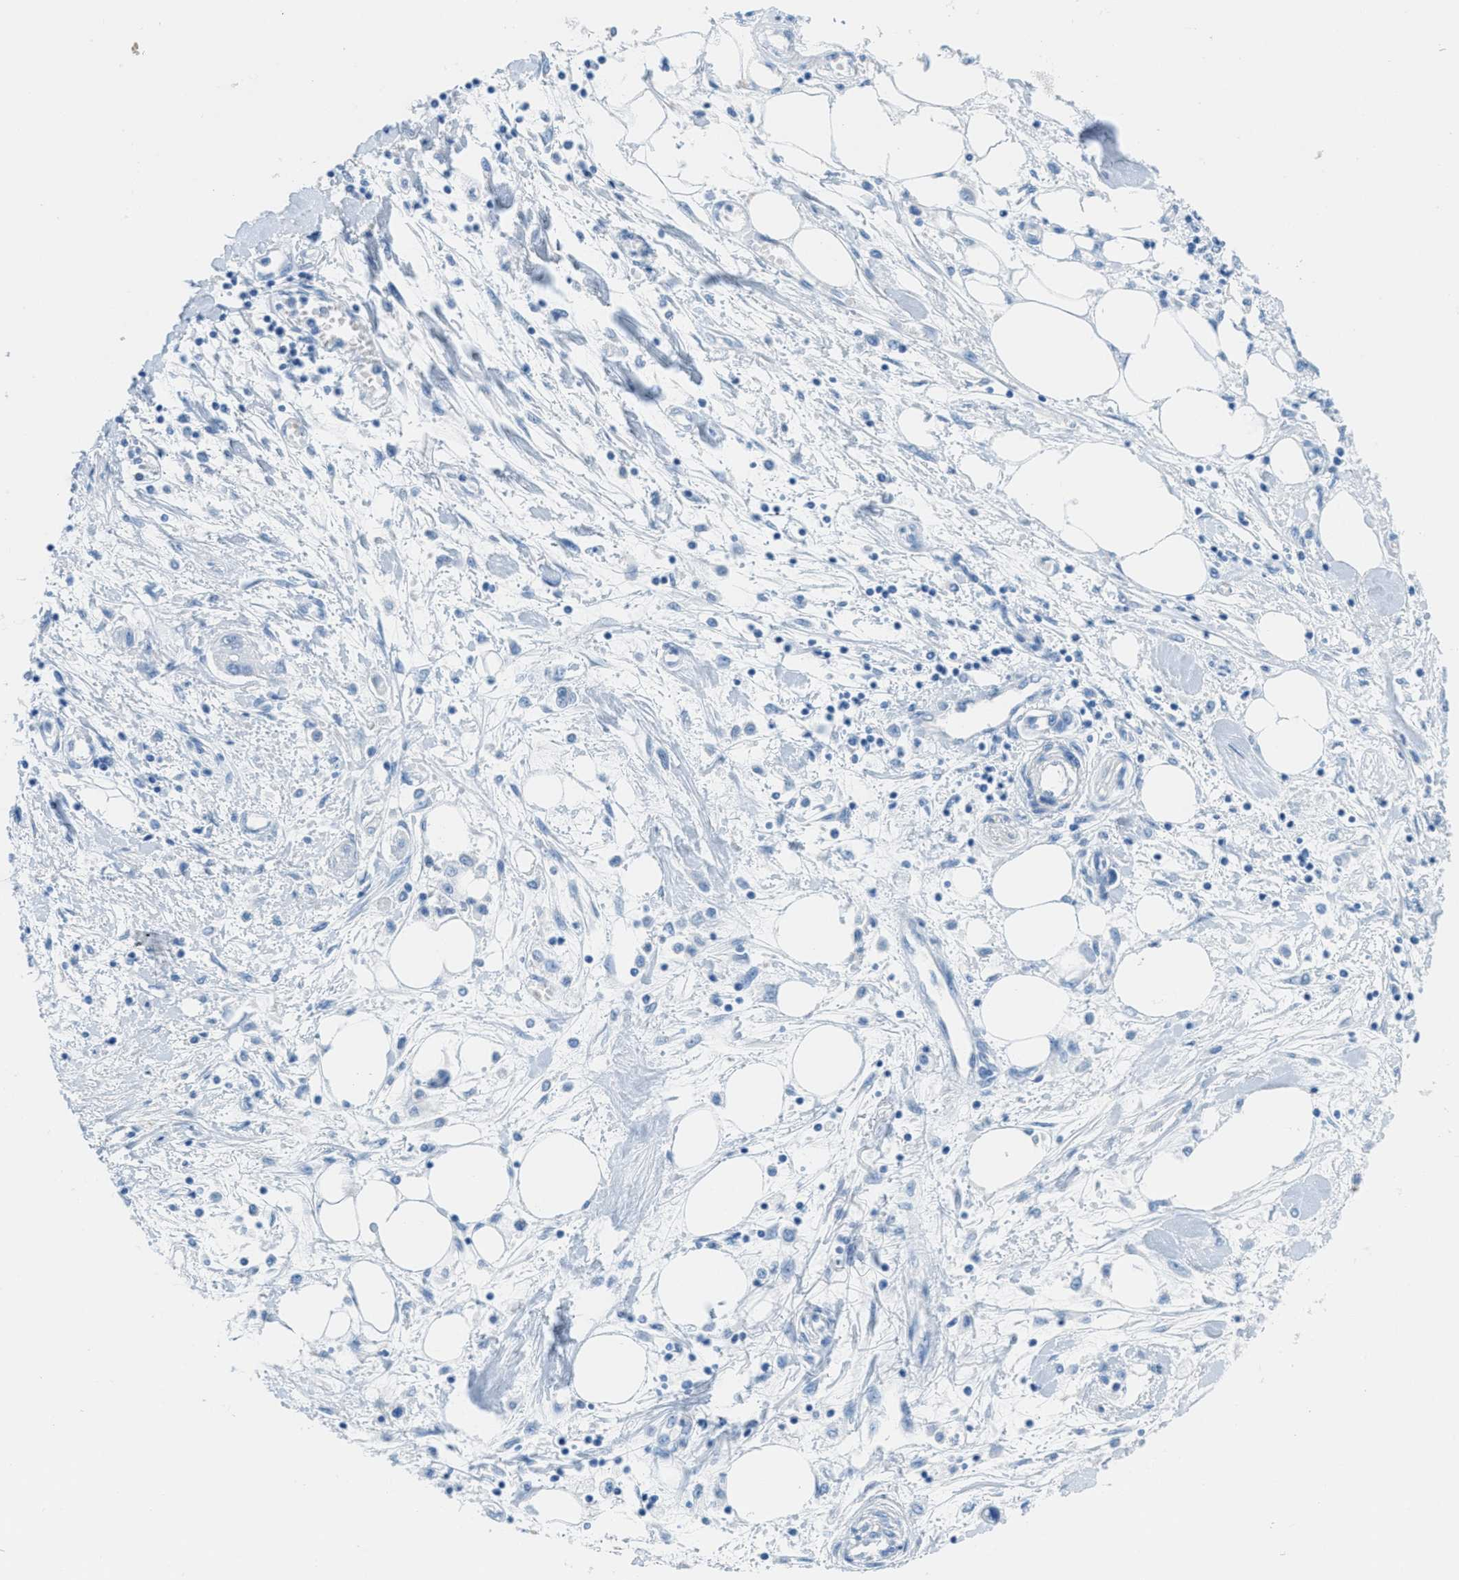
{"staining": {"intensity": "negative", "quantity": "none", "location": "none"}, "tissue": "pancreatic cancer", "cell_type": "Tumor cells", "image_type": "cancer", "snomed": [{"axis": "morphology", "description": "Adenocarcinoma, NOS"}, {"axis": "topography", "description": "Pancreas"}], "caption": "This histopathology image is of pancreatic cancer stained with IHC to label a protein in brown with the nuclei are counter-stained blue. There is no positivity in tumor cells. Nuclei are stained in blue.", "gene": "MGARP", "patient": {"sex": "female", "age": 77}}